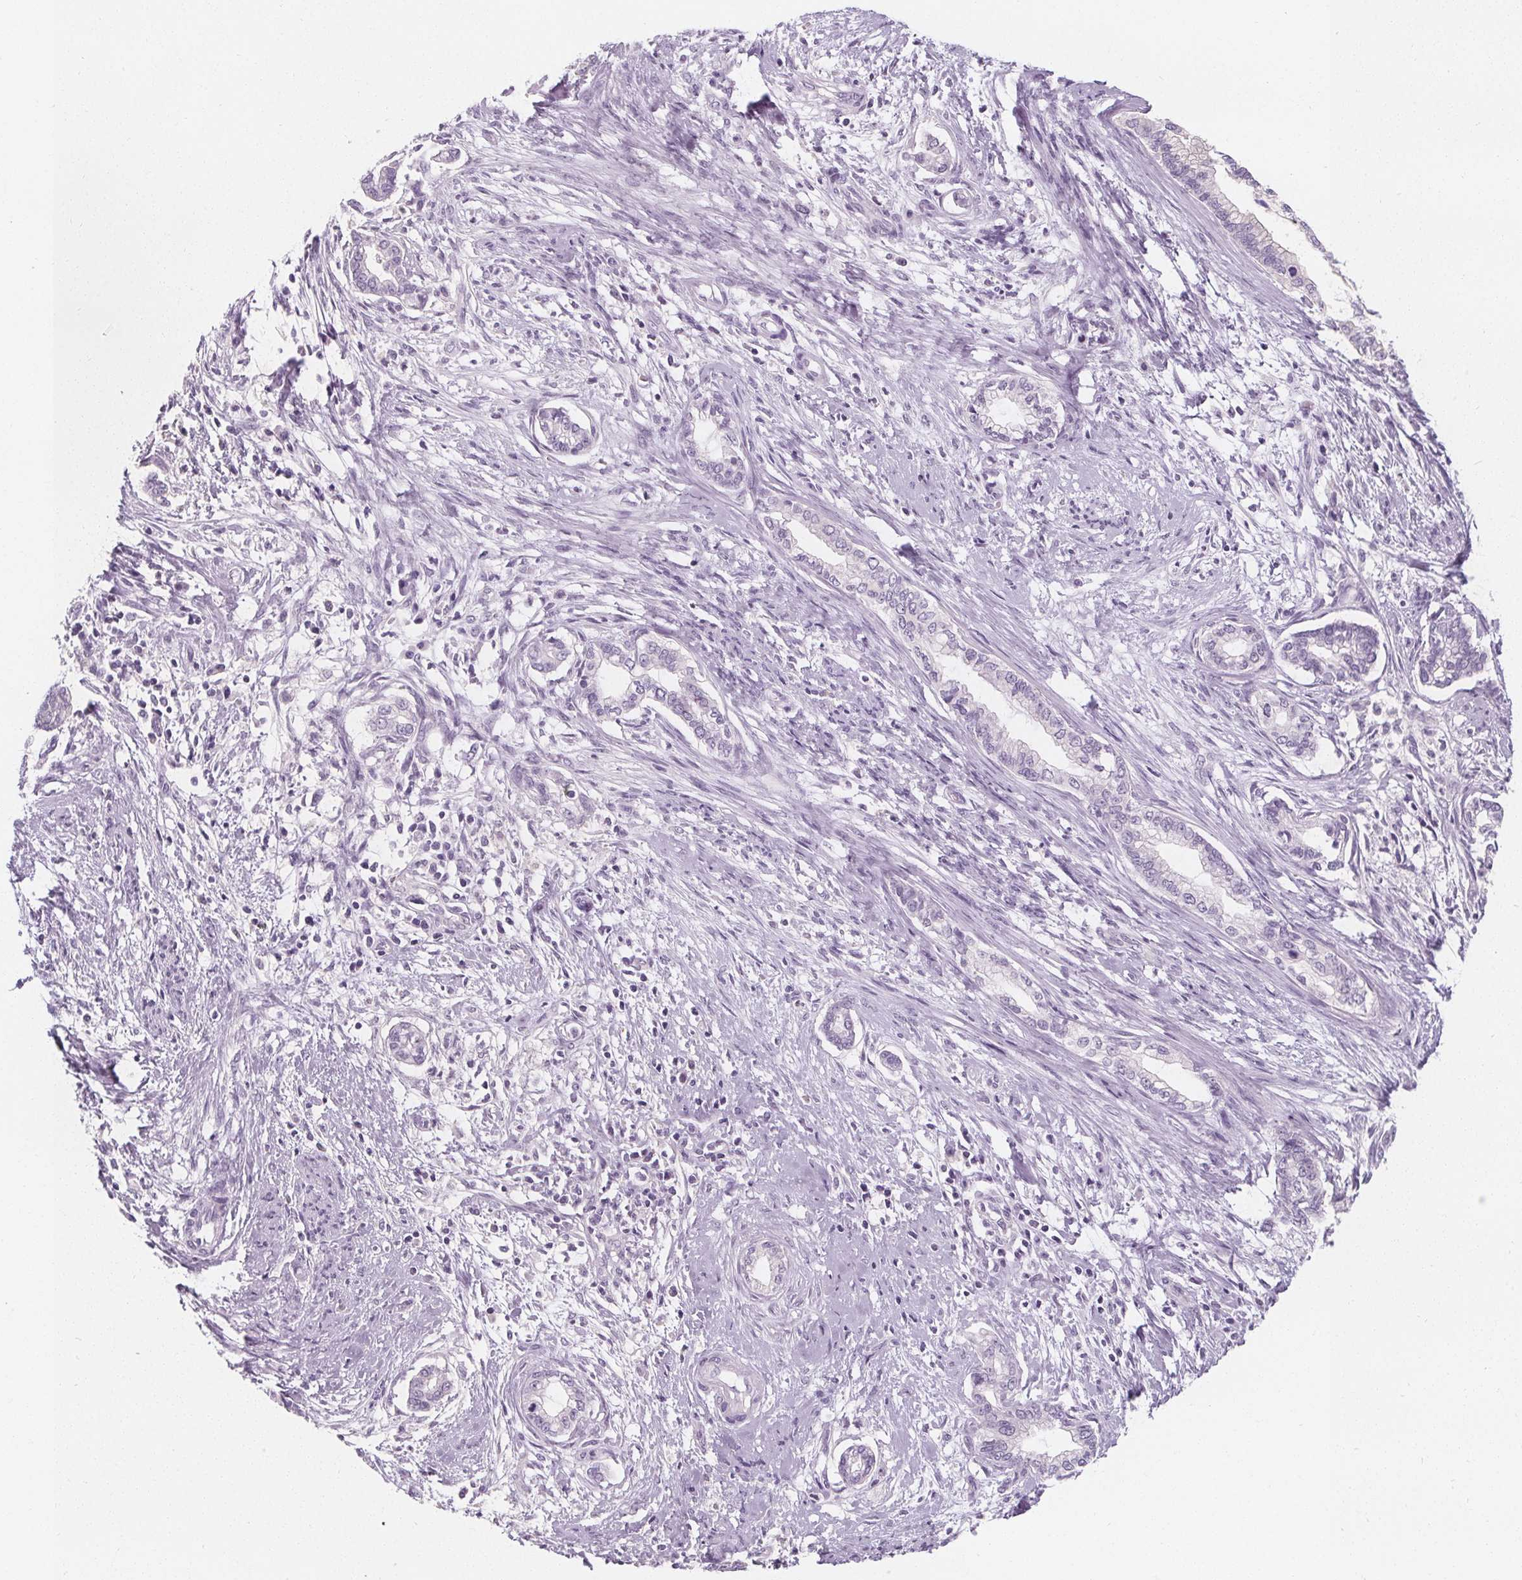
{"staining": {"intensity": "negative", "quantity": "none", "location": "none"}, "tissue": "cervical cancer", "cell_type": "Tumor cells", "image_type": "cancer", "snomed": [{"axis": "morphology", "description": "Adenocarcinoma, NOS"}, {"axis": "topography", "description": "Cervix"}], "caption": "The immunohistochemistry photomicrograph has no significant expression in tumor cells of cervical adenocarcinoma tissue.", "gene": "UGP2", "patient": {"sex": "female", "age": 62}}